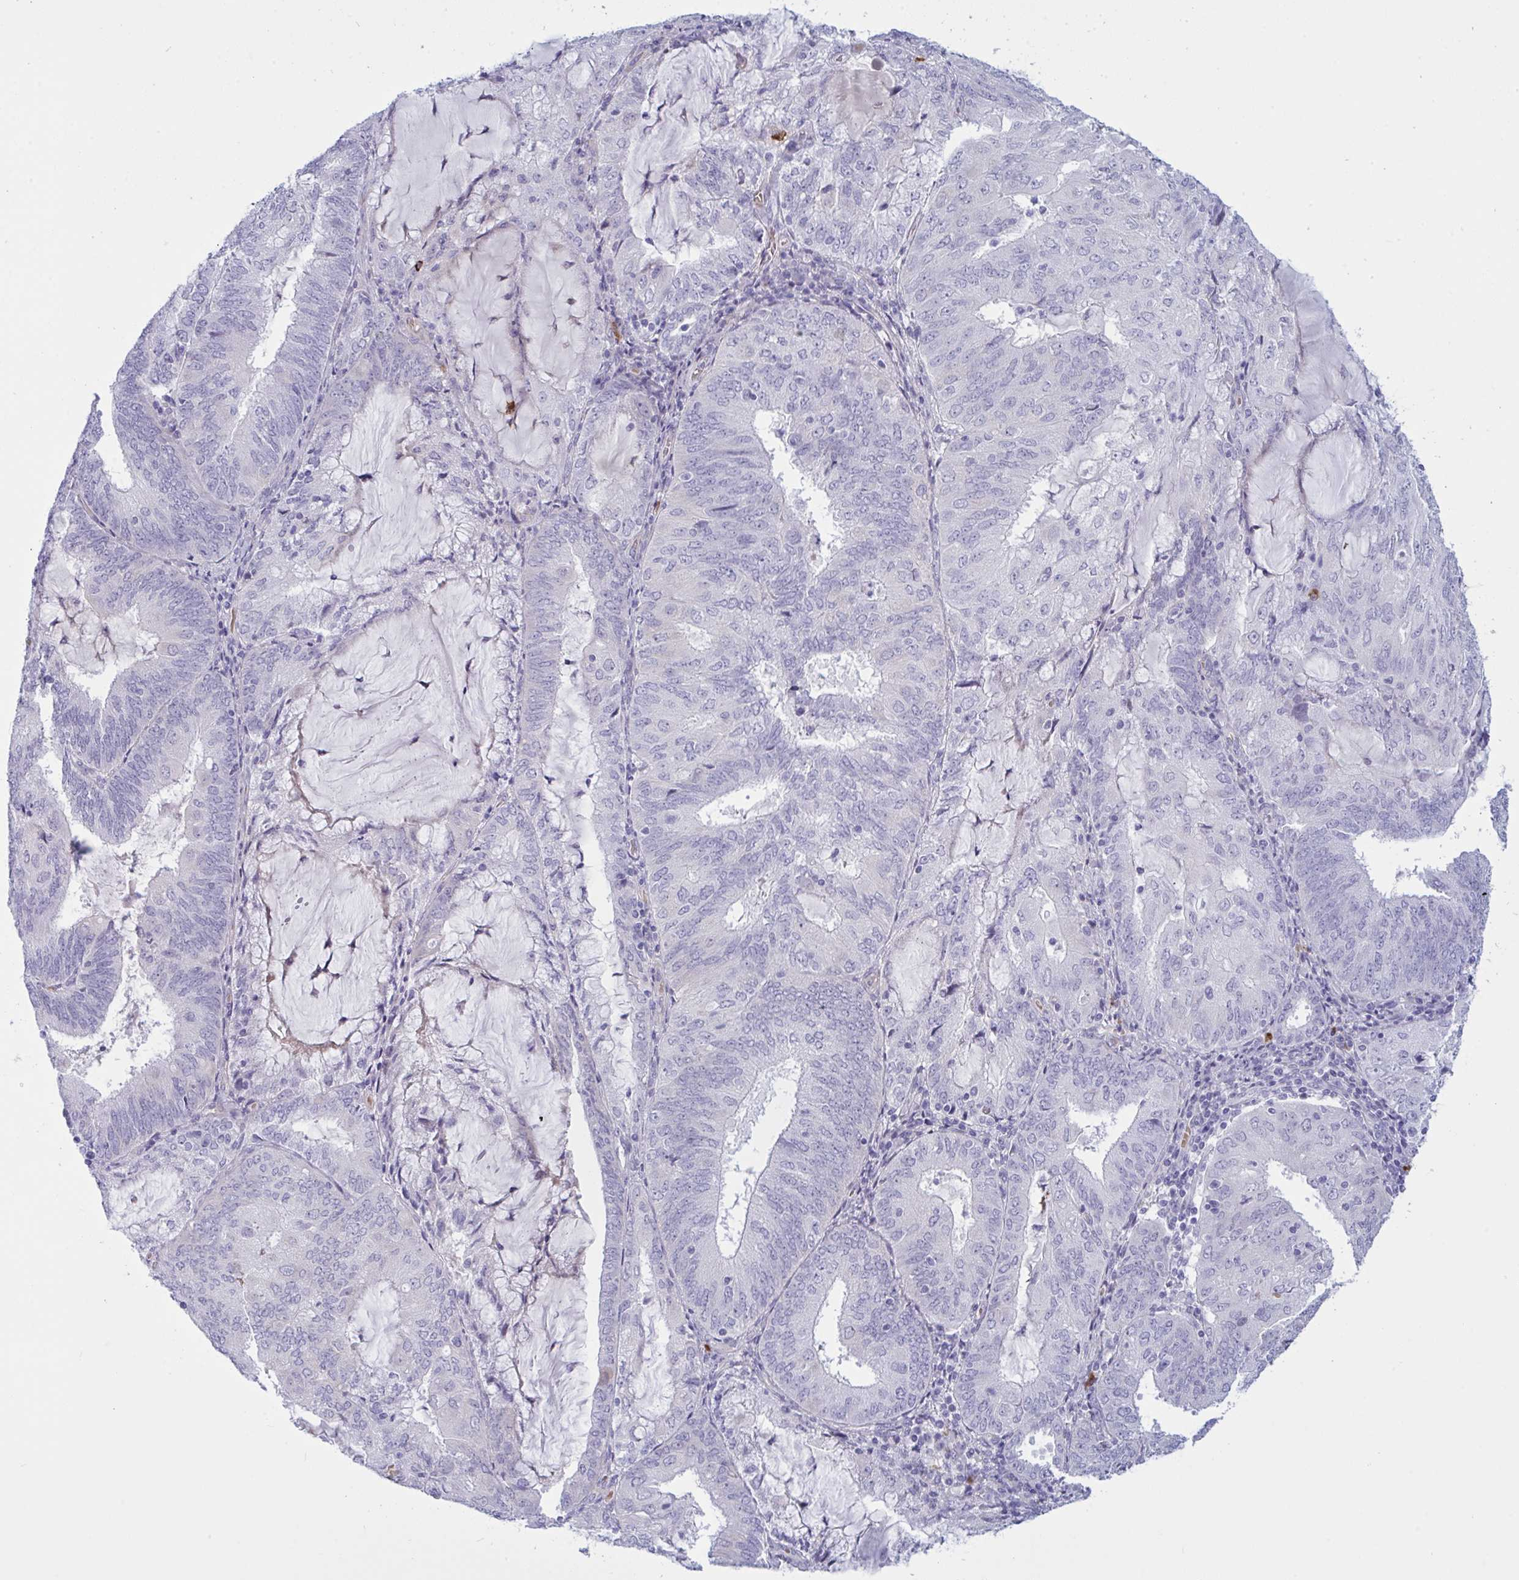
{"staining": {"intensity": "negative", "quantity": "none", "location": "none"}, "tissue": "endometrial cancer", "cell_type": "Tumor cells", "image_type": "cancer", "snomed": [{"axis": "morphology", "description": "Adenocarcinoma, NOS"}, {"axis": "topography", "description": "Endometrium"}], "caption": "Immunohistochemistry (IHC) micrograph of human endometrial cancer (adenocarcinoma) stained for a protein (brown), which shows no expression in tumor cells. (Stains: DAB immunohistochemistry with hematoxylin counter stain, Microscopy: brightfield microscopy at high magnification).", "gene": "ZNF684", "patient": {"sex": "female", "age": 81}}